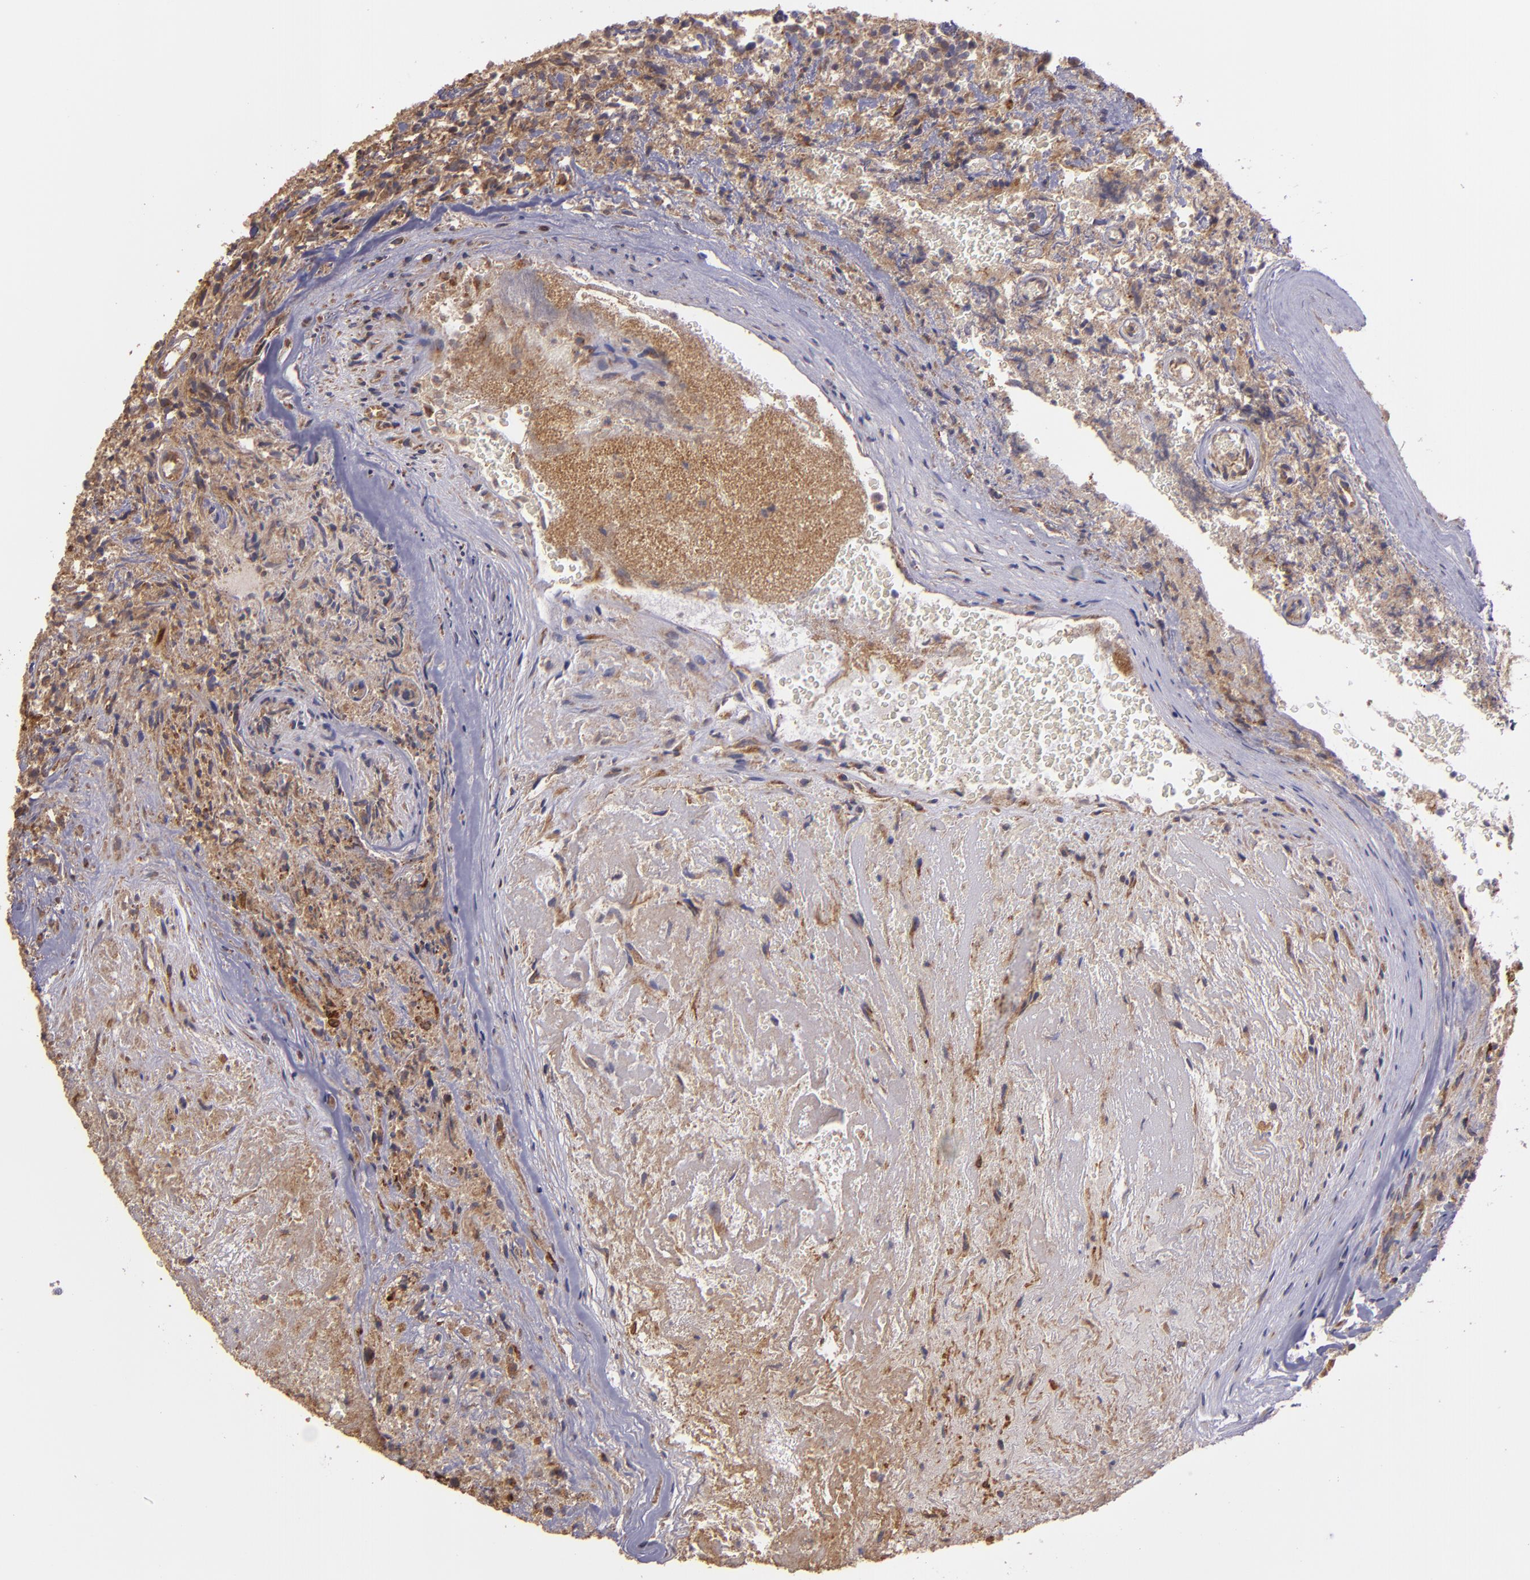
{"staining": {"intensity": "strong", "quantity": ">75%", "location": "cytoplasmic/membranous"}, "tissue": "glioma", "cell_type": "Tumor cells", "image_type": "cancer", "snomed": [{"axis": "morphology", "description": "Normal tissue, NOS"}, {"axis": "morphology", "description": "Glioma, malignant, High grade"}, {"axis": "topography", "description": "Cerebral cortex"}], "caption": "The micrograph exhibits a brown stain indicating the presence of a protein in the cytoplasmic/membranous of tumor cells in glioma.", "gene": "ECE1", "patient": {"sex": "male", "age": 75}}